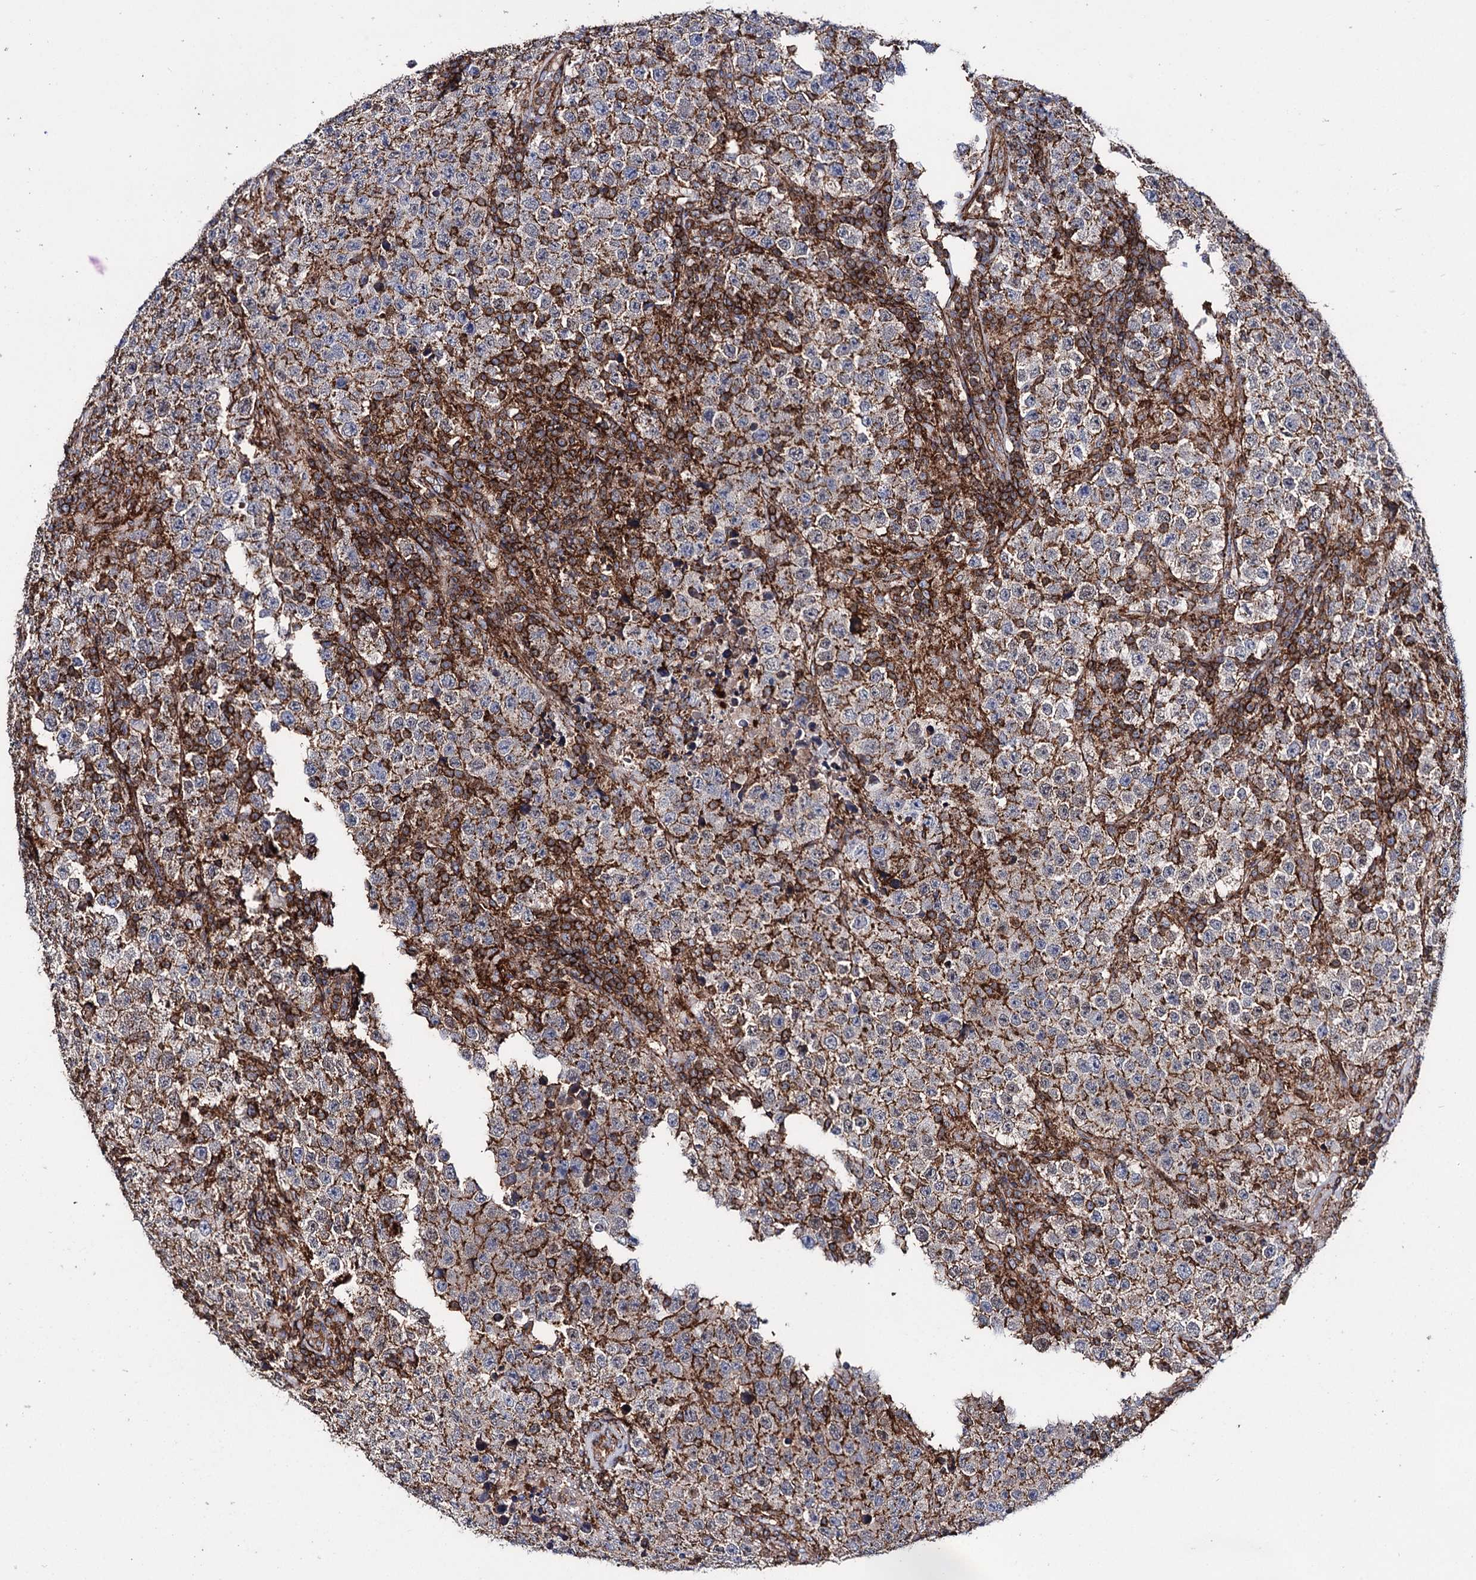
{"staining": {"intensity": "moderate", "quantity": ">75%", "location": "cytoplasmic/membranous"}, "tissue": "testis cancer", "cell_type": "Tumor cells", "image_type": "cancer", "snomed": [{"axis": "morphology", "description": "Normal tissue, NOS"}, {"axis": "morphology", "description": "Urothelial carcinoma, High grade"}, {"axis": "morphology", "description": "Seminoma, NOS"}, {"axis": "morphology", "description": "Carcinoma, Embryonal, NOS"}, {"axis": "topography", "description": "Urinary bladder"}, {"axis": "topography", "description": "Testis"}], "caption": "Testis cancer stained with a brown dye displays moderate cytoplasmic/membranous positive staining in about >75% of tumor cells.", "gene": "DEF6", "patient": {"sex": "male", "age": 41}}